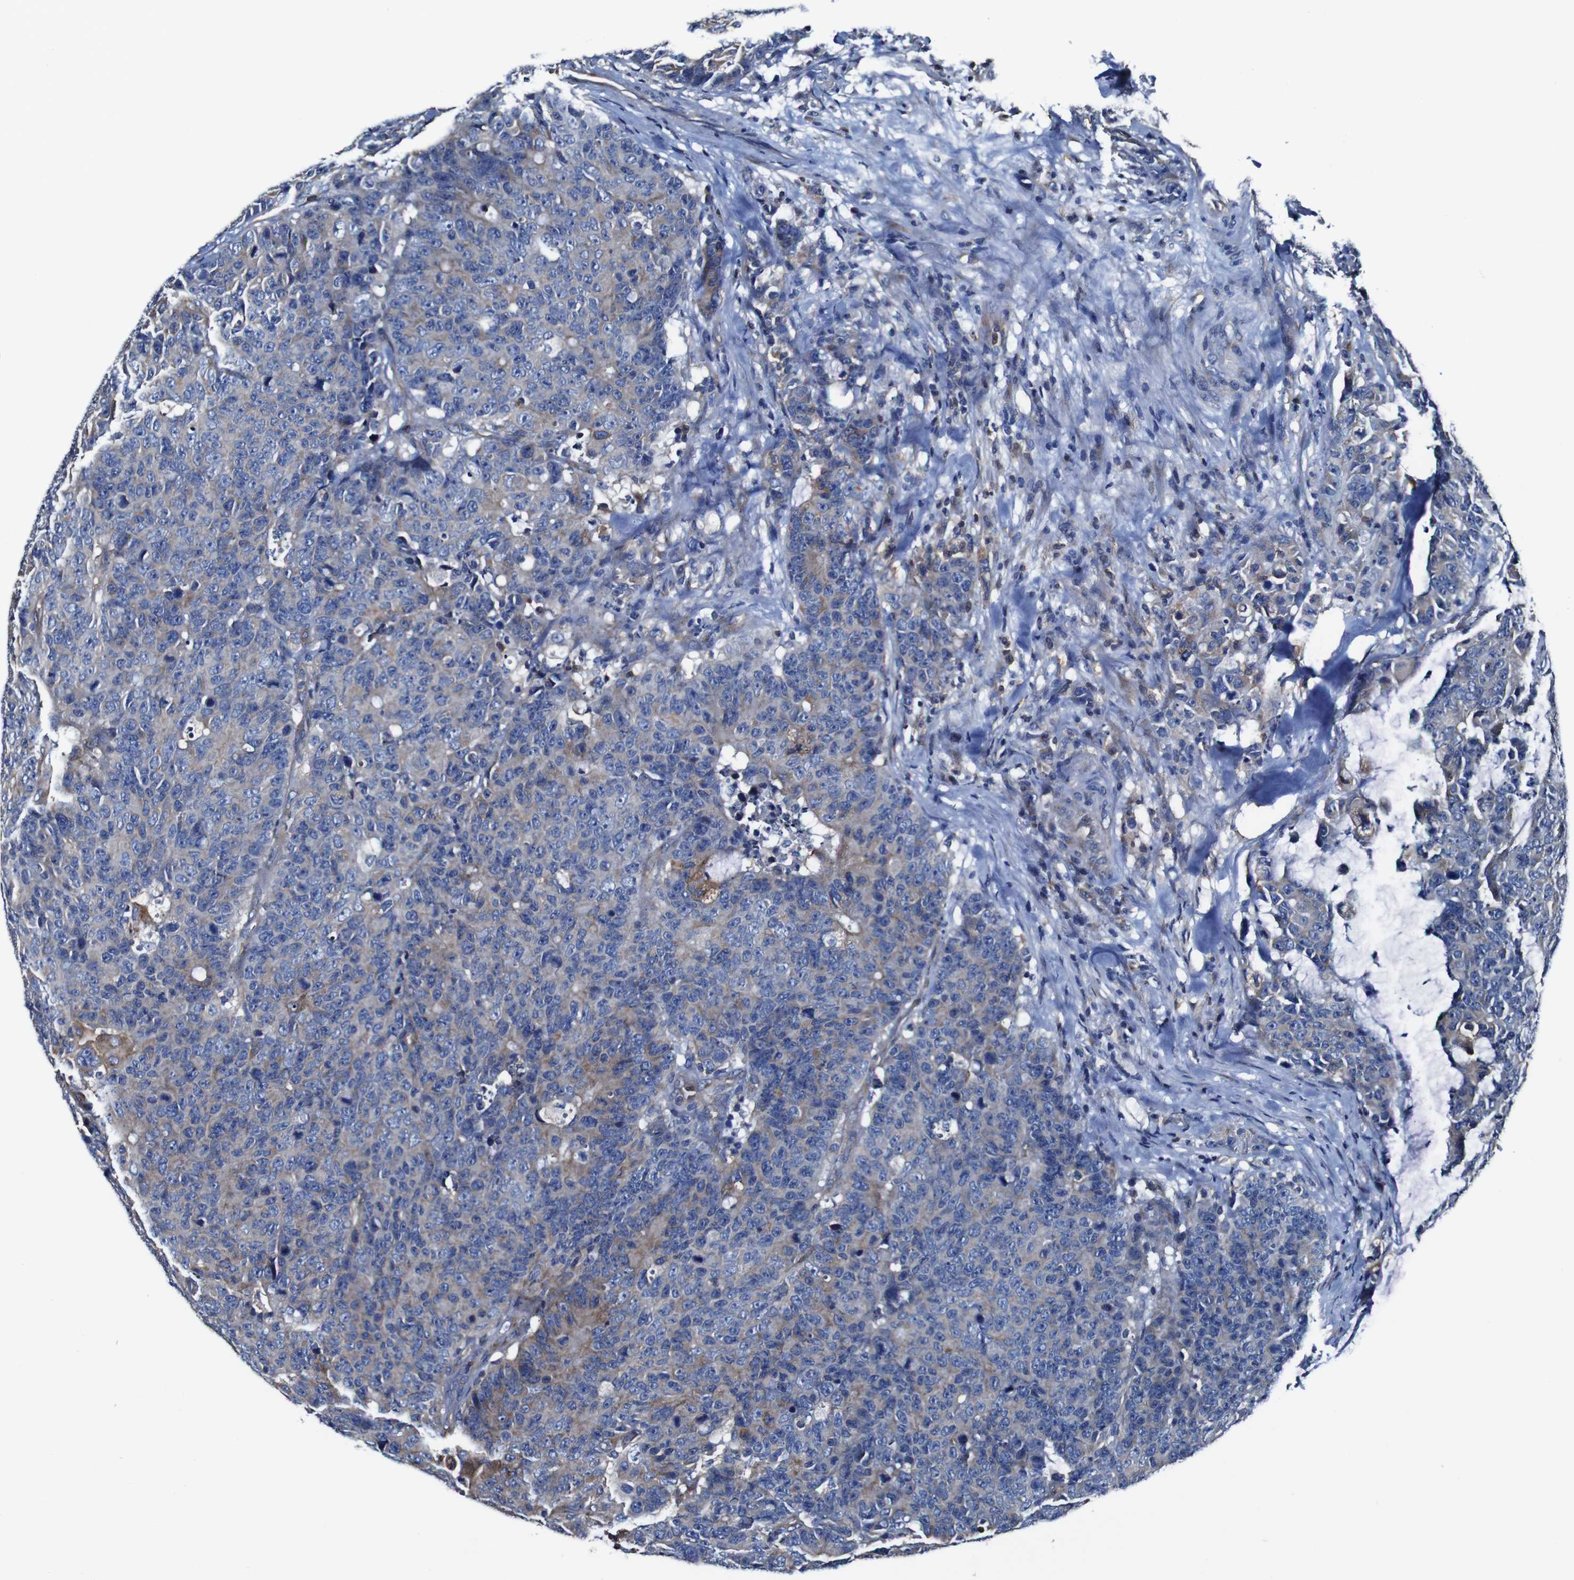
{"staining": {"intensity": "moderate", "quantity": "25%-75%", "location": "cytoplasmic/membranous"}, "tissue": "colorectal cancer", "cell_type": "Tumor cells", "image_type": "cancer", "snomed": [{"axis": "morphology", "description": "Adenocarcinoma, NOS"}, {"axis": "topography", "description": "Colon"}], "caption": "Immunohistochemical staining of colorectal adenocarcinoma demonstrates moderate cytoplasmic/membranous protein positivity in about 25%-75% of tumor cells.", "gene": "CSF1R", "patient": {"sex": "female", "age": 86}}